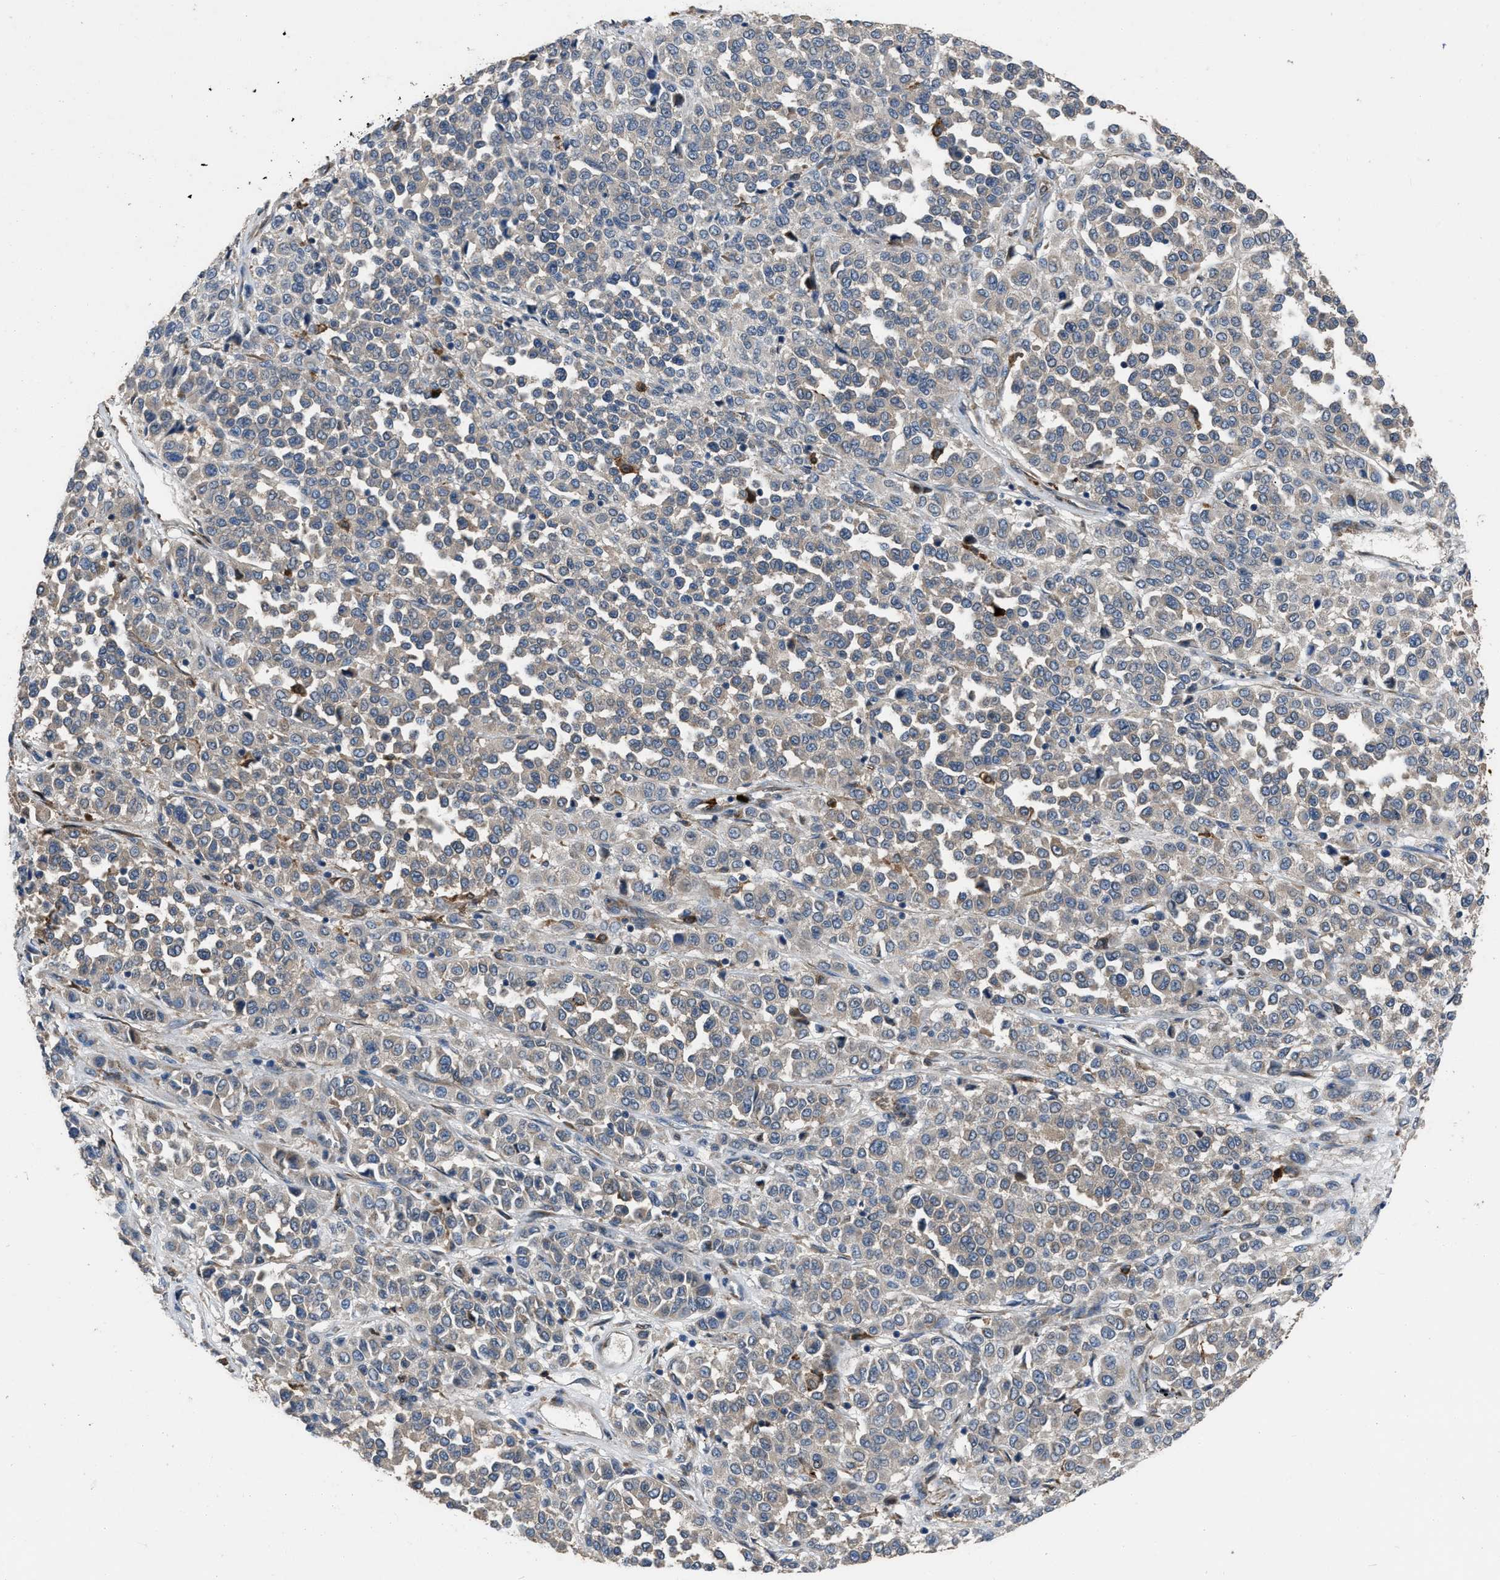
{"staining": {"intensity": "negative", "quantity": "none", "location": "none"}, "tissue": "melanoma", "cell_type": "Tumor cells", "image_type": "cancer", "snomed": [{"axis": "morphology", "description": "Malignant melanoma, Metastatic site"}, {"axis": "topography", "description": "Pancreas"}], "caption": "DAB immunohistochemical staining of melanoma demonstrates no significant staining in tumor cells.", "gene": "ANGPT1", "patient": {"sex": "female", "age": 30}}